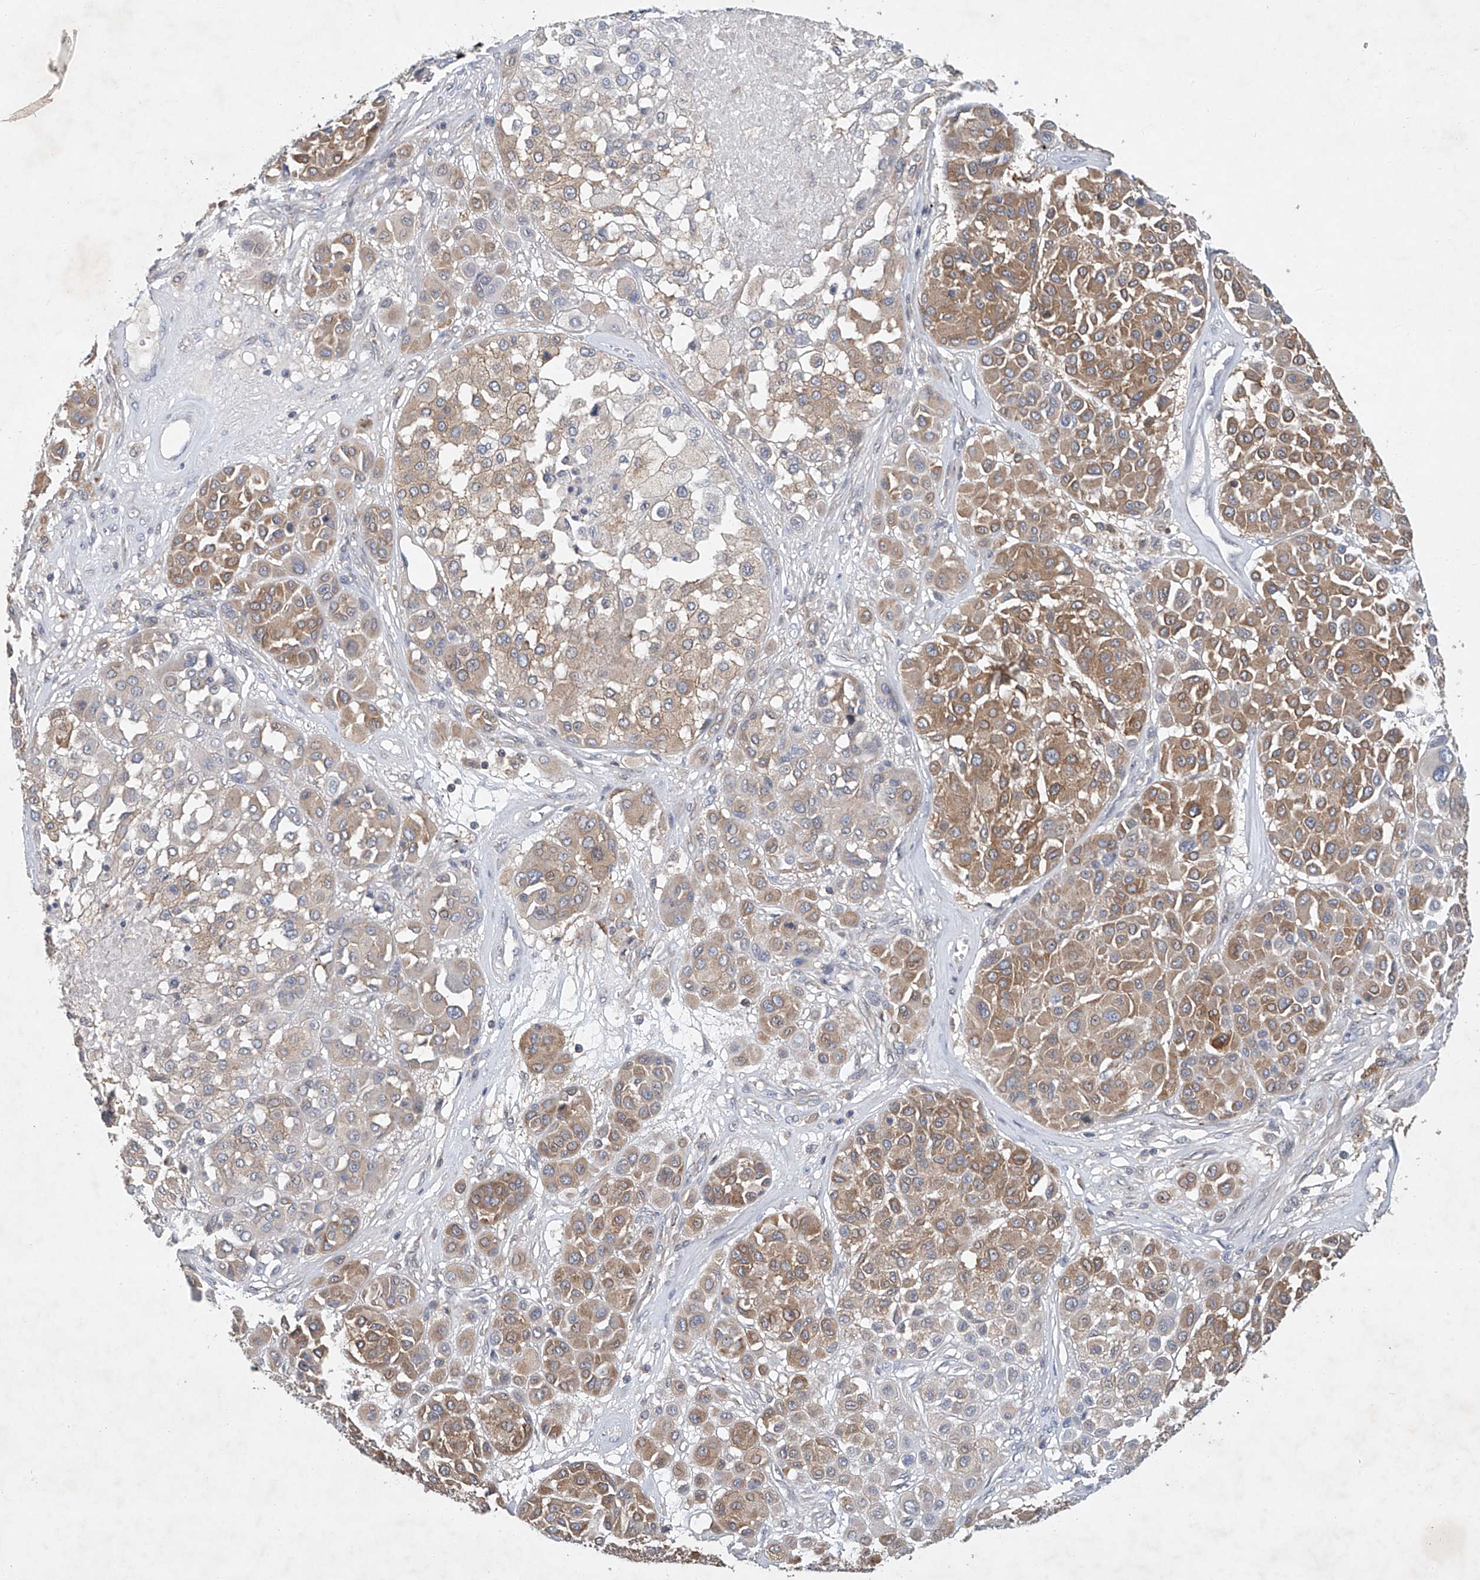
{"staining": {"intensity": "moderate", "quantity": ">75%", "location": "cytoplasmic/membranous"}, "tissue": "melanoma", "cell_type": "Tumor cells", "image_type": "cancer", "snomed": [{"axis": "morphology", "description": "Malignant melanoma, Metastatic site"}, {"axis": "topography", "description": "Soft tissue"}], "caption": "Melanoma was stained to show a protein in brown. There is medium levels of moderate cytoplasmic/membranous expression in approximately >75% of tumor cells.", "gene": "CARMIL1", "patient": {"sex": "male", "age": 41}}